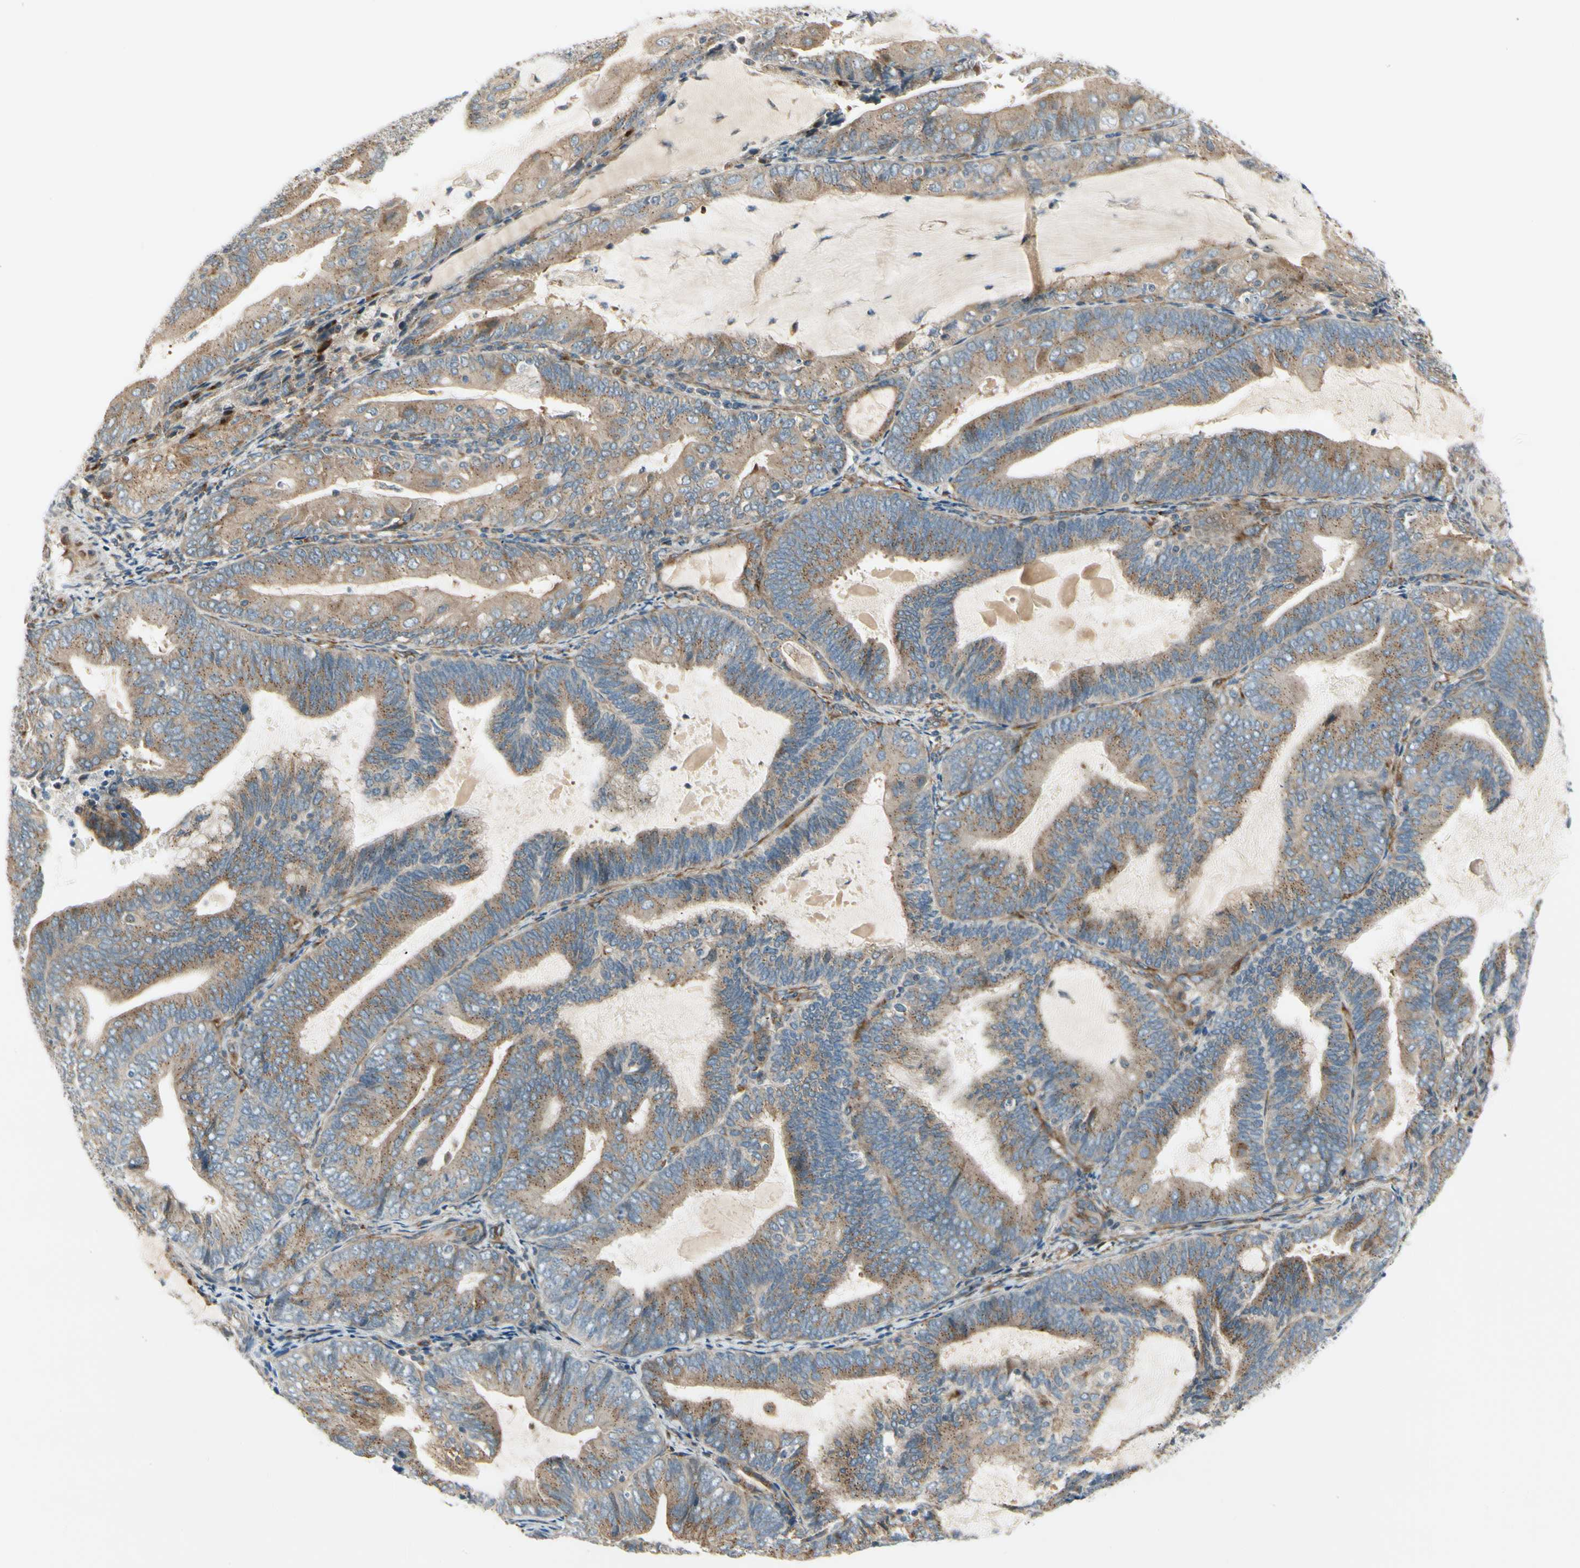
{"staining": {"intensity": "moderate", "quantity": ">75%", "location": "cytoplasmic/membranous"}, "tissue": "endometrial cancer", "cell_type": "Tumor cells", "image_type": "cancer", "snomed": [{"axis": "morphology", "description": "Adenocarcinoma, NOS"}, {"axis": "topography", "description": "Endometrium"}], "caption": "This histopathology image shows immunohistochemistry (IHC) staining of human endometrial adenocarcinoma, with medium moderate cytoplasmic/membranous positivity in about >75% of tumor cells.", "gene": "MANSC1", "patient": {"sex": "female", "age": 81}}